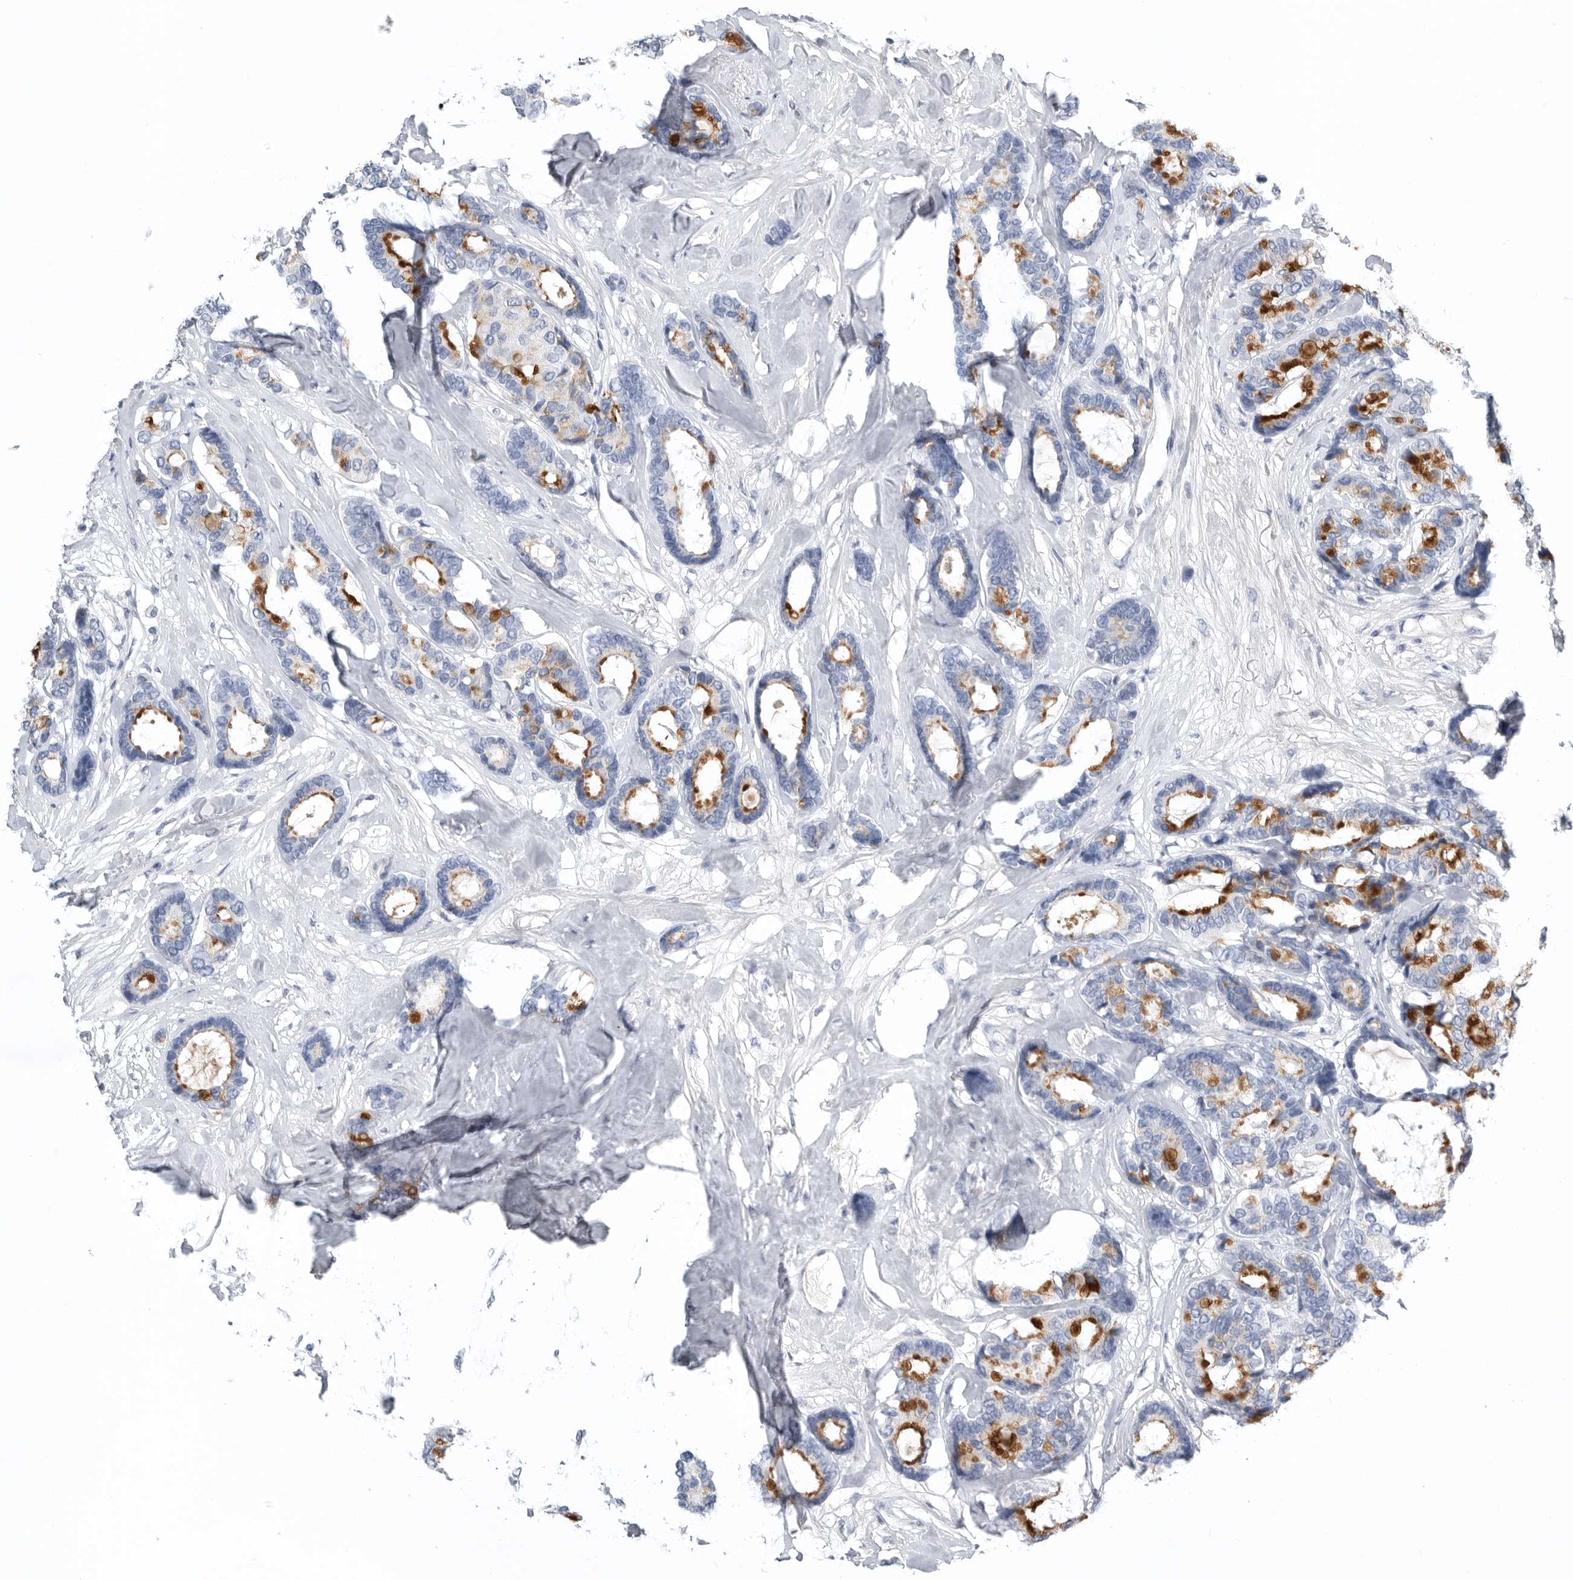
{"staining": {"intensity": "strong", "quantity": "25%-75%", "location": "cytoplasmic/membranous"}, "tissue": "breast cancer", "cell_type": "Tumor cells", "image_type": "cancer", "snomed": [{"axis": "morphology", "description": "Duct carcinoma"}, {"axis": "topography", "description": "Breast"}], "caption": "Brown immunohistochemical staining in breast cancer displays strong cytoplasmic/membranous expression in approximately 25%-75% of tumor cells. (DAB (3,3'-diaminobenzidine) = brown stain, brightfield microscopy at high magnification).", "gene": "TIMP1", "patient": {"sex": "female", "age": 87}}